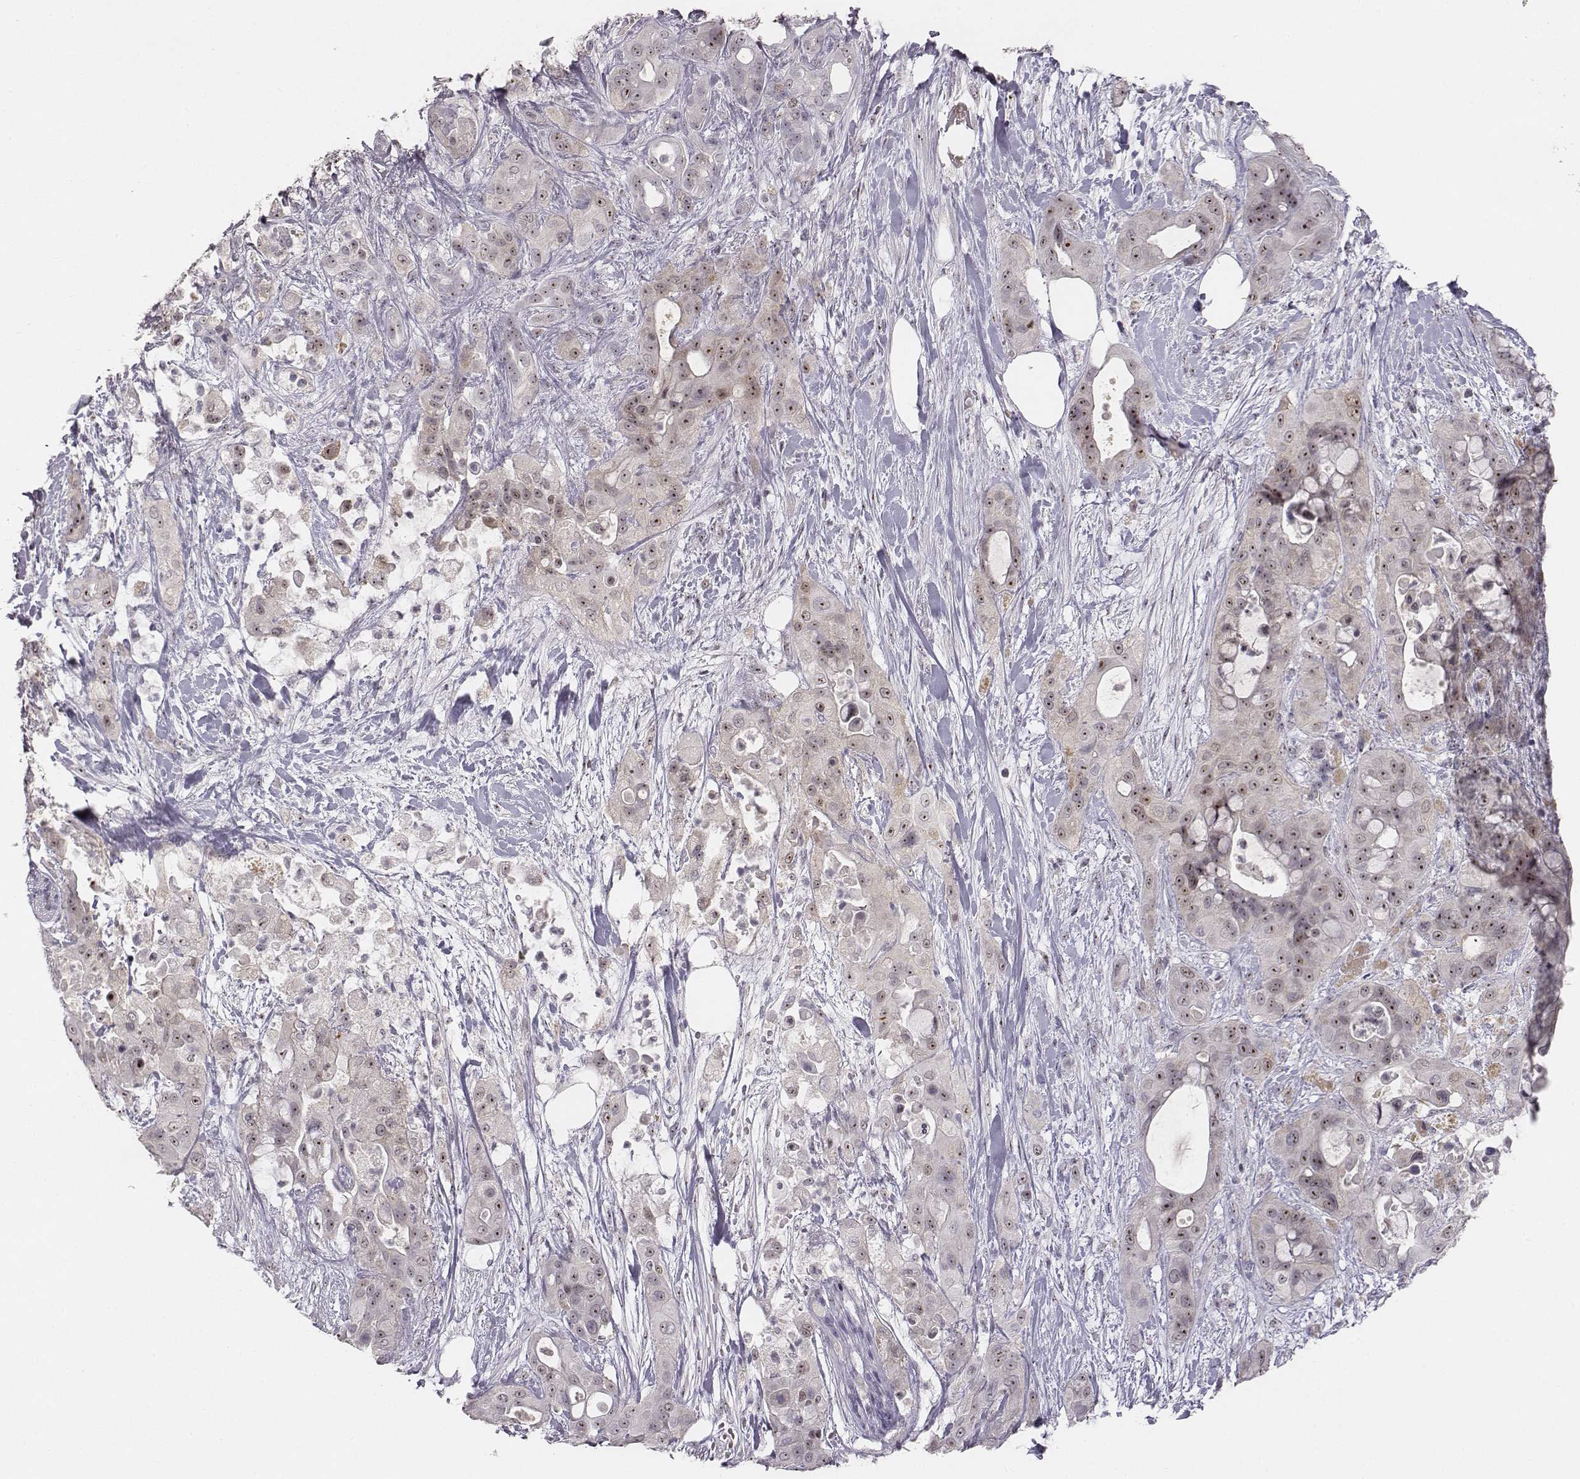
{"staining": {"intensity": "strong", "quantity": "25%-75%", "location": "nuclear"}, "tissue": "pancreatic cancer", "cell_type": "Tumor cells", "image_type": "cancer", "snomed": [{"axis": "morphology", "description": "Adenocarcinoma, NOS"}, {"axis": "topography", "description": "Pancreas"}], "caption": "Protein expression analysis of human pancreatic cancer (adenocarcinoma) reveals strong nuclear positivity in approximately 25%-75% of tumor cells.", "gene": "NIFK", "patient": {"sex": "male", "age": 71}}